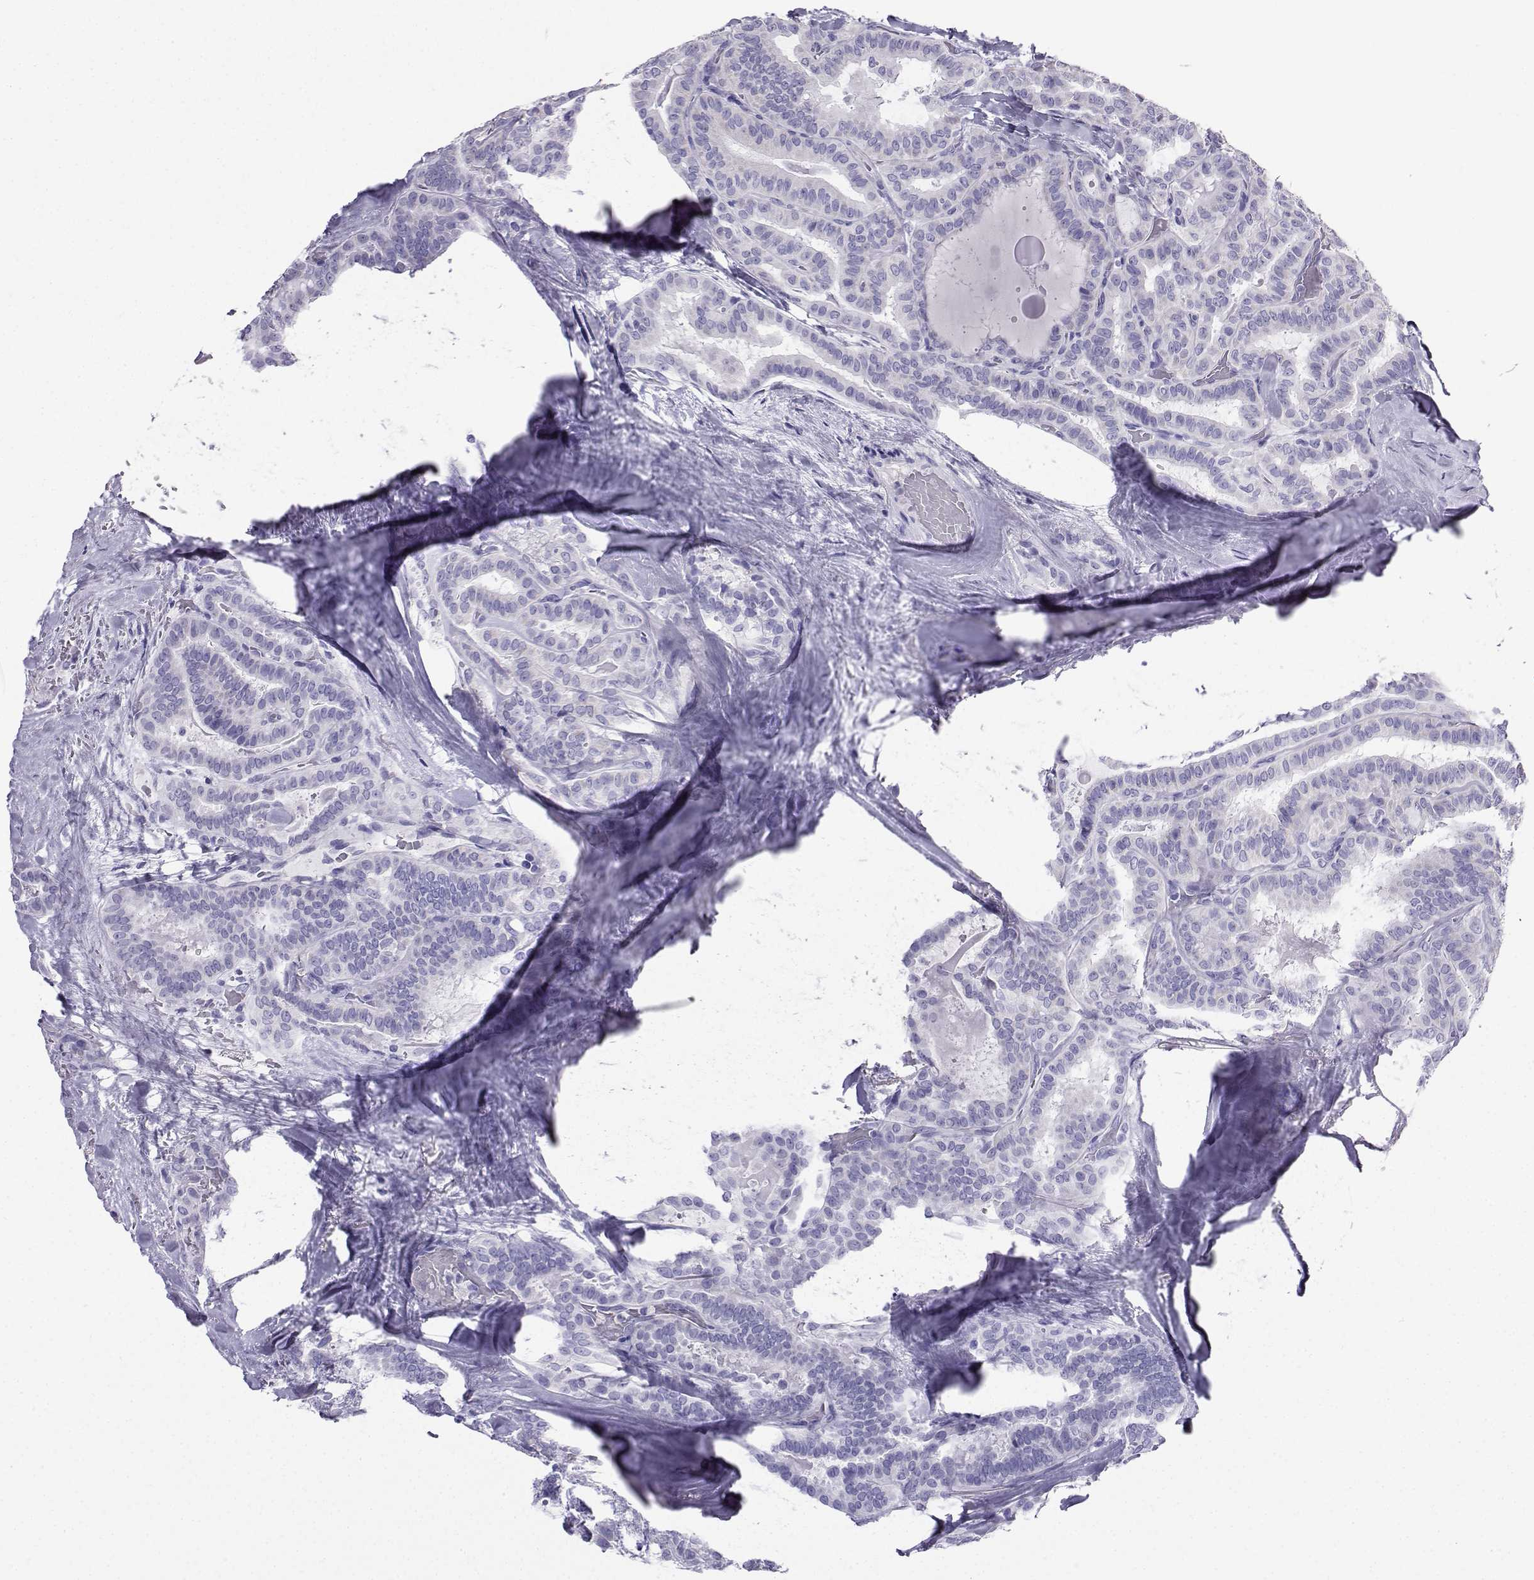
{"staining": {"intensity": "negative", "quantity": "none", "location": "none"}, "tissue": "thyroid cancer", "cell_type": "Tumor cells", "image_type": "cancer", "snomed": [{"axis": "morphology", "description": "Papillary adenocarcinoma, NOS"}, {"axis": "topography", "description": "Thyroid gland"}], "caption": "This is a photomicrograph of IHC staining of papillary adenocarcinoma (thyroid), which shows no staining in tumor cells.", "gene": "CD109", "patient": {"sex": "female", "age": 39}}